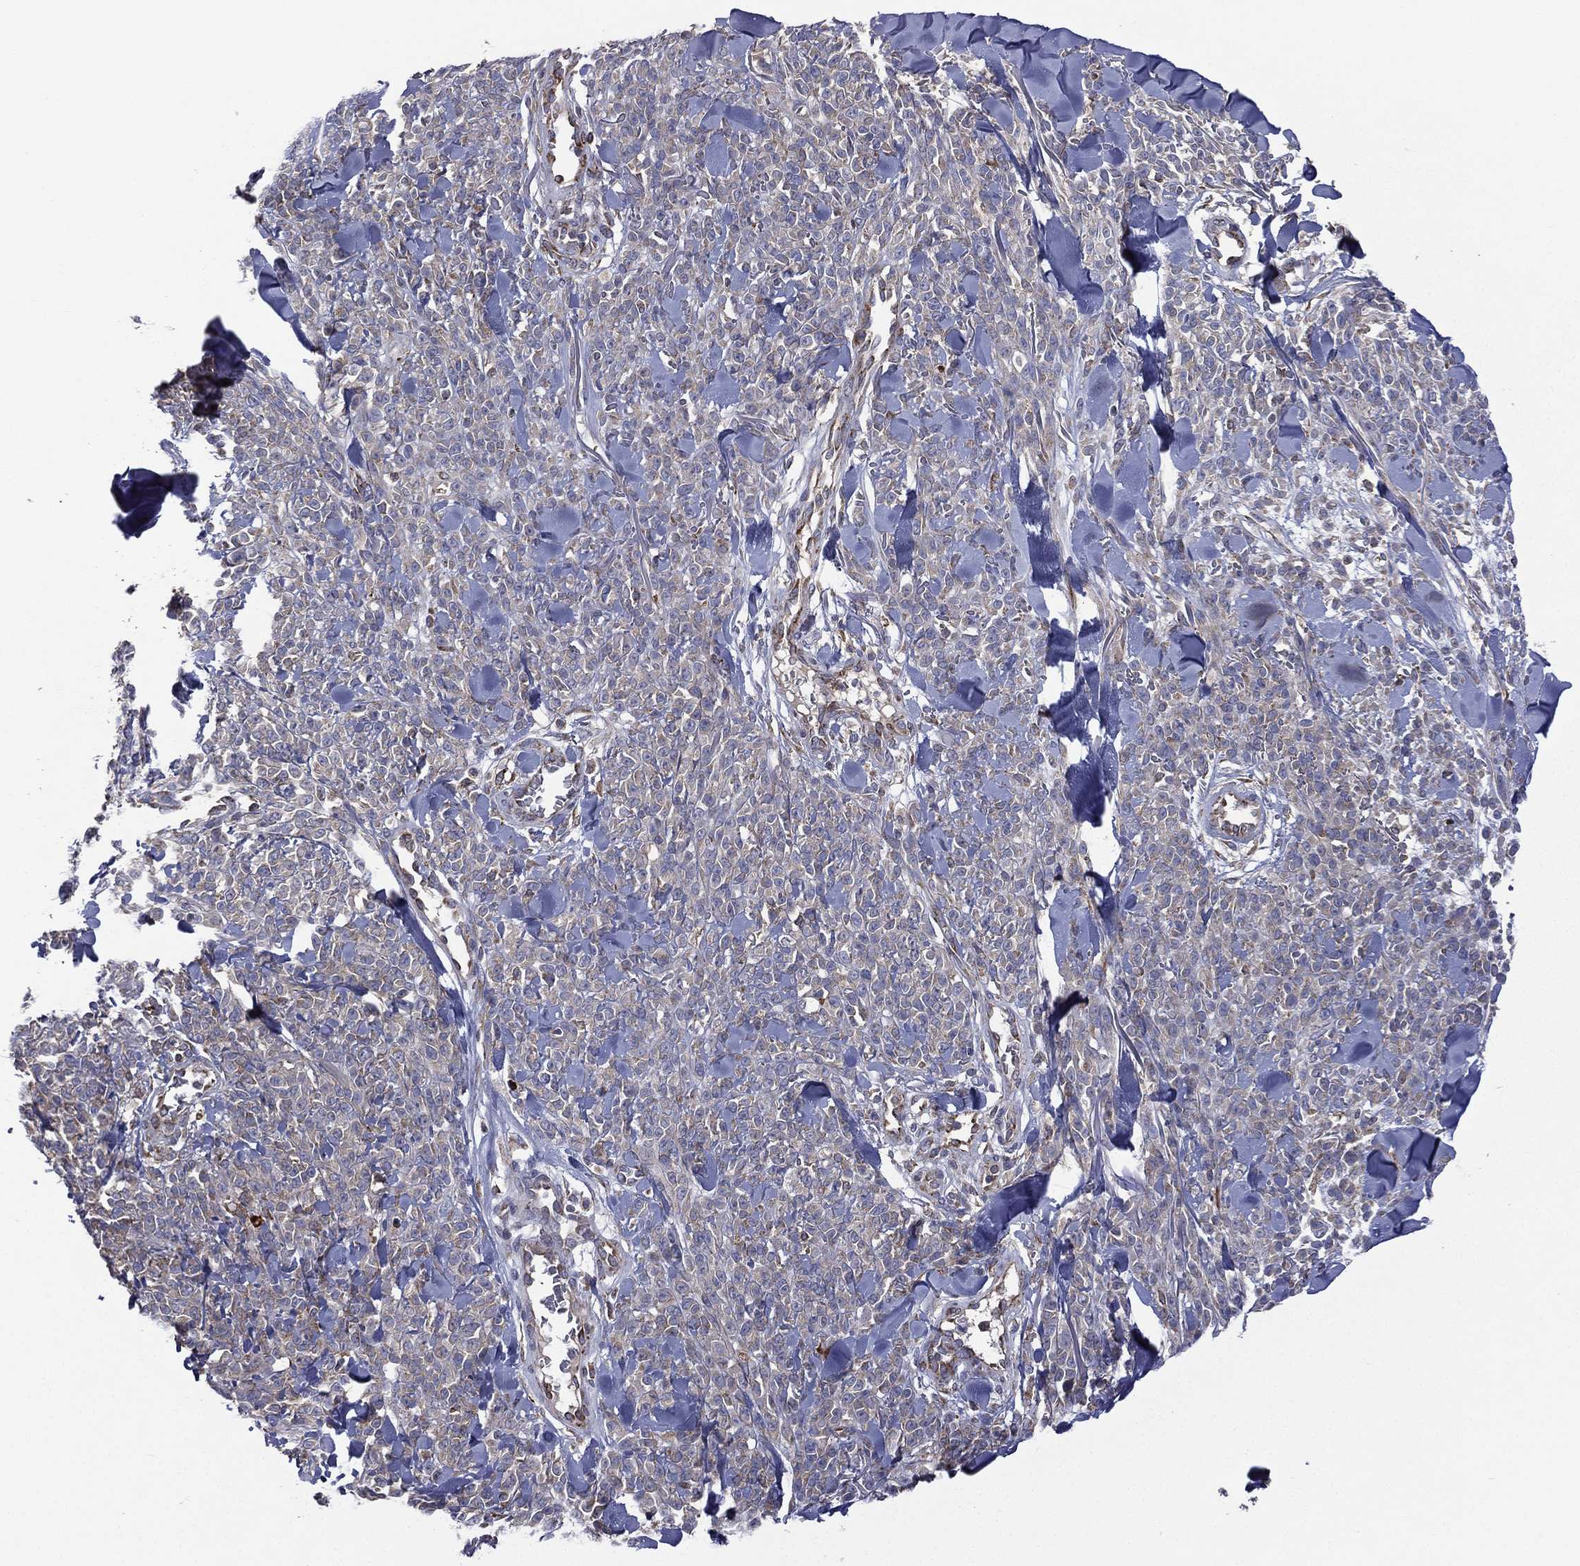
{"staining": {"intensity": "negative", "quantity": "none", "location": "none"}, "tissue": "melanoma", "cell_type": "Tumor cells", "image_type": "cancer", "snomed": [{"axis": "morphology", "description": "Malignant melanoma, NOS"}, {"axis": "topography", "description": "Skin"}, {"axis": "topography", "description": "Skin of trunk"}], "caption": "Tumor cells show no significant expression in melanoma.", "gene": "C20orf96", "patient": {"sex": "male", "age": 74}}